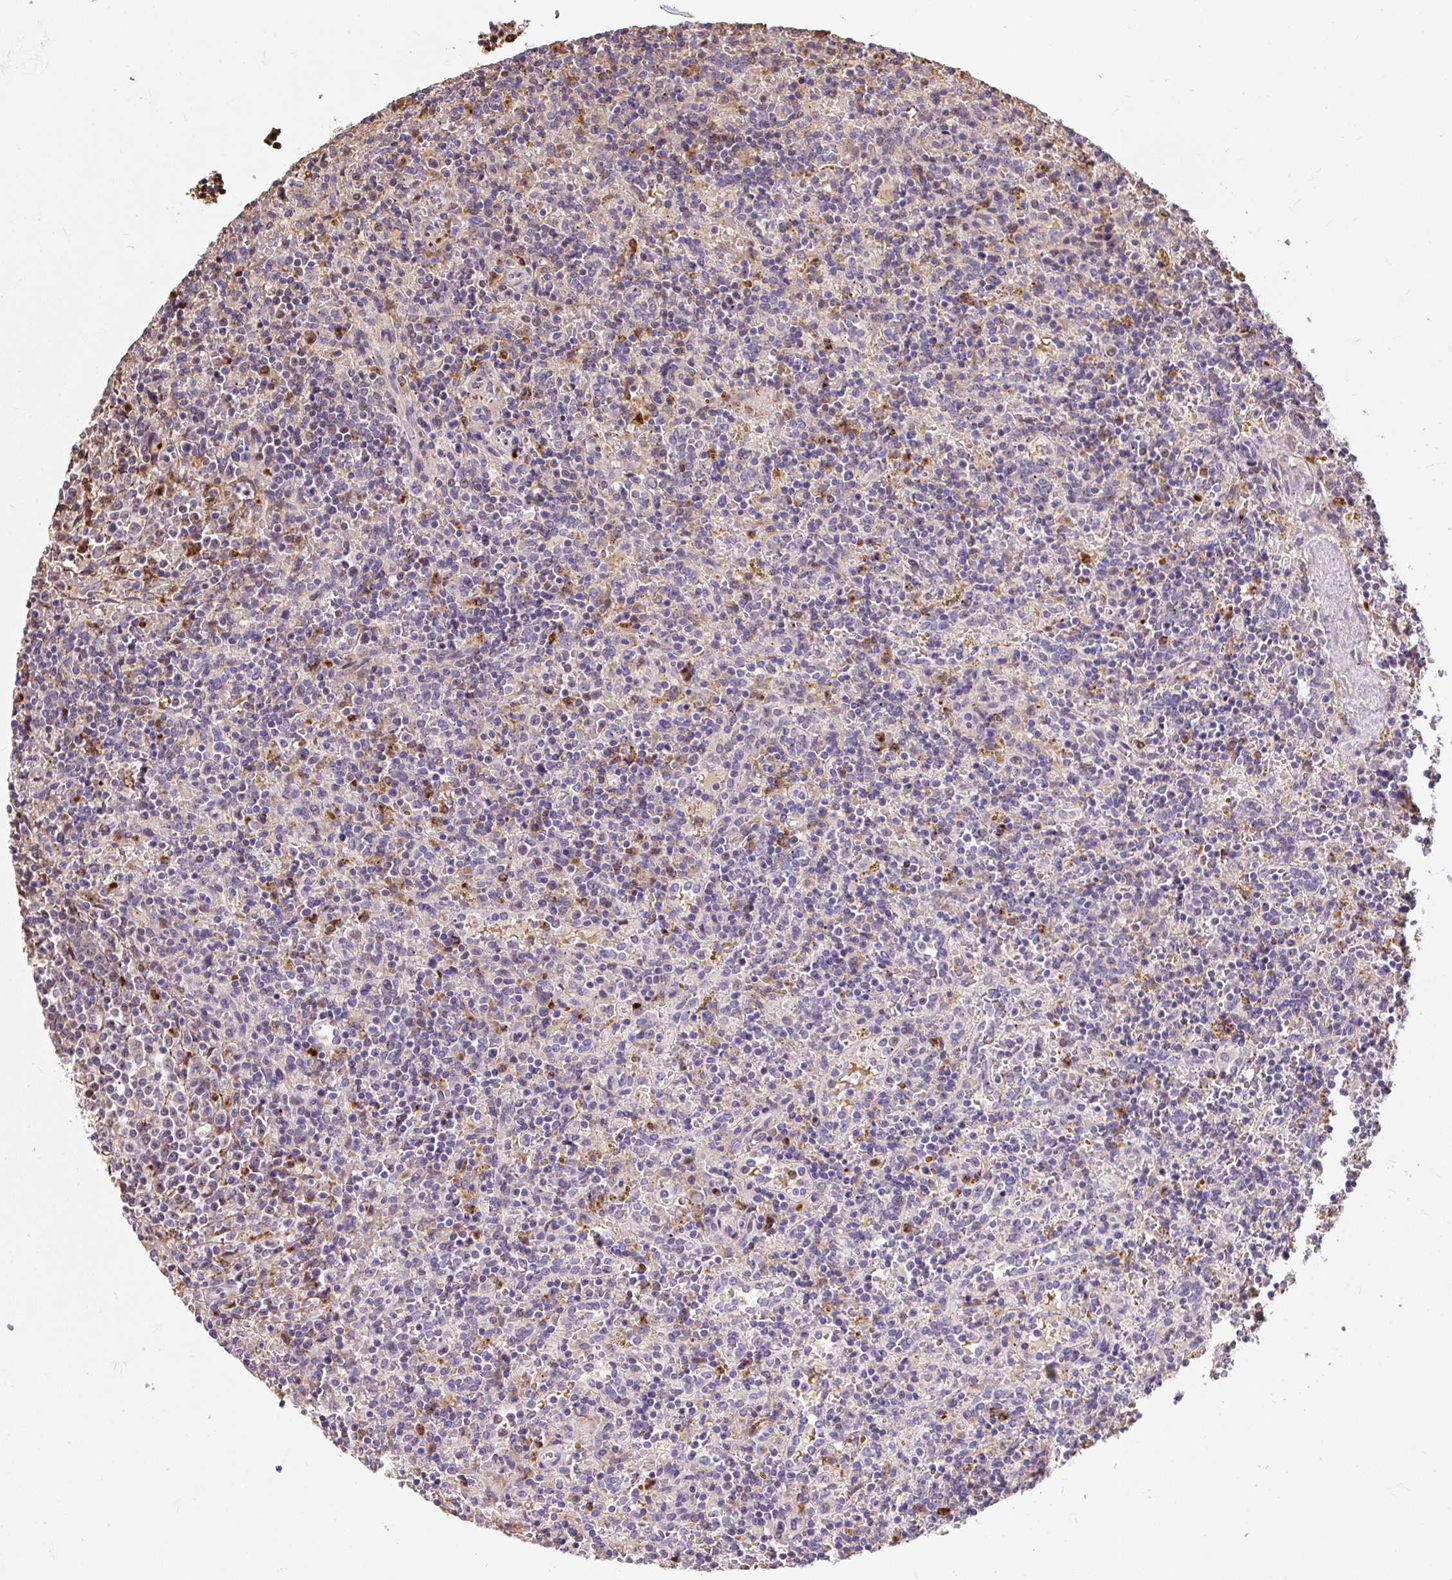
{"staining": {"intensity": "negative", "quantity": "none", "location": "none"}, "tissue": "lymphoma", "cell_type": "Tumor cells", "image_type": "cancer", "snomed": [{"axis": "morphology", "description": "Malignant lymphoma, non-Hodgkin's type, Low grade"}, {"axis": "topography", "description": "Spleen"}], "caption": "Immunohistochemical staining of lymphoma exhibits no significant expression in tumor cells.", "gene": "PUS7L", "patient": {"sex": "male", "age": 67}}